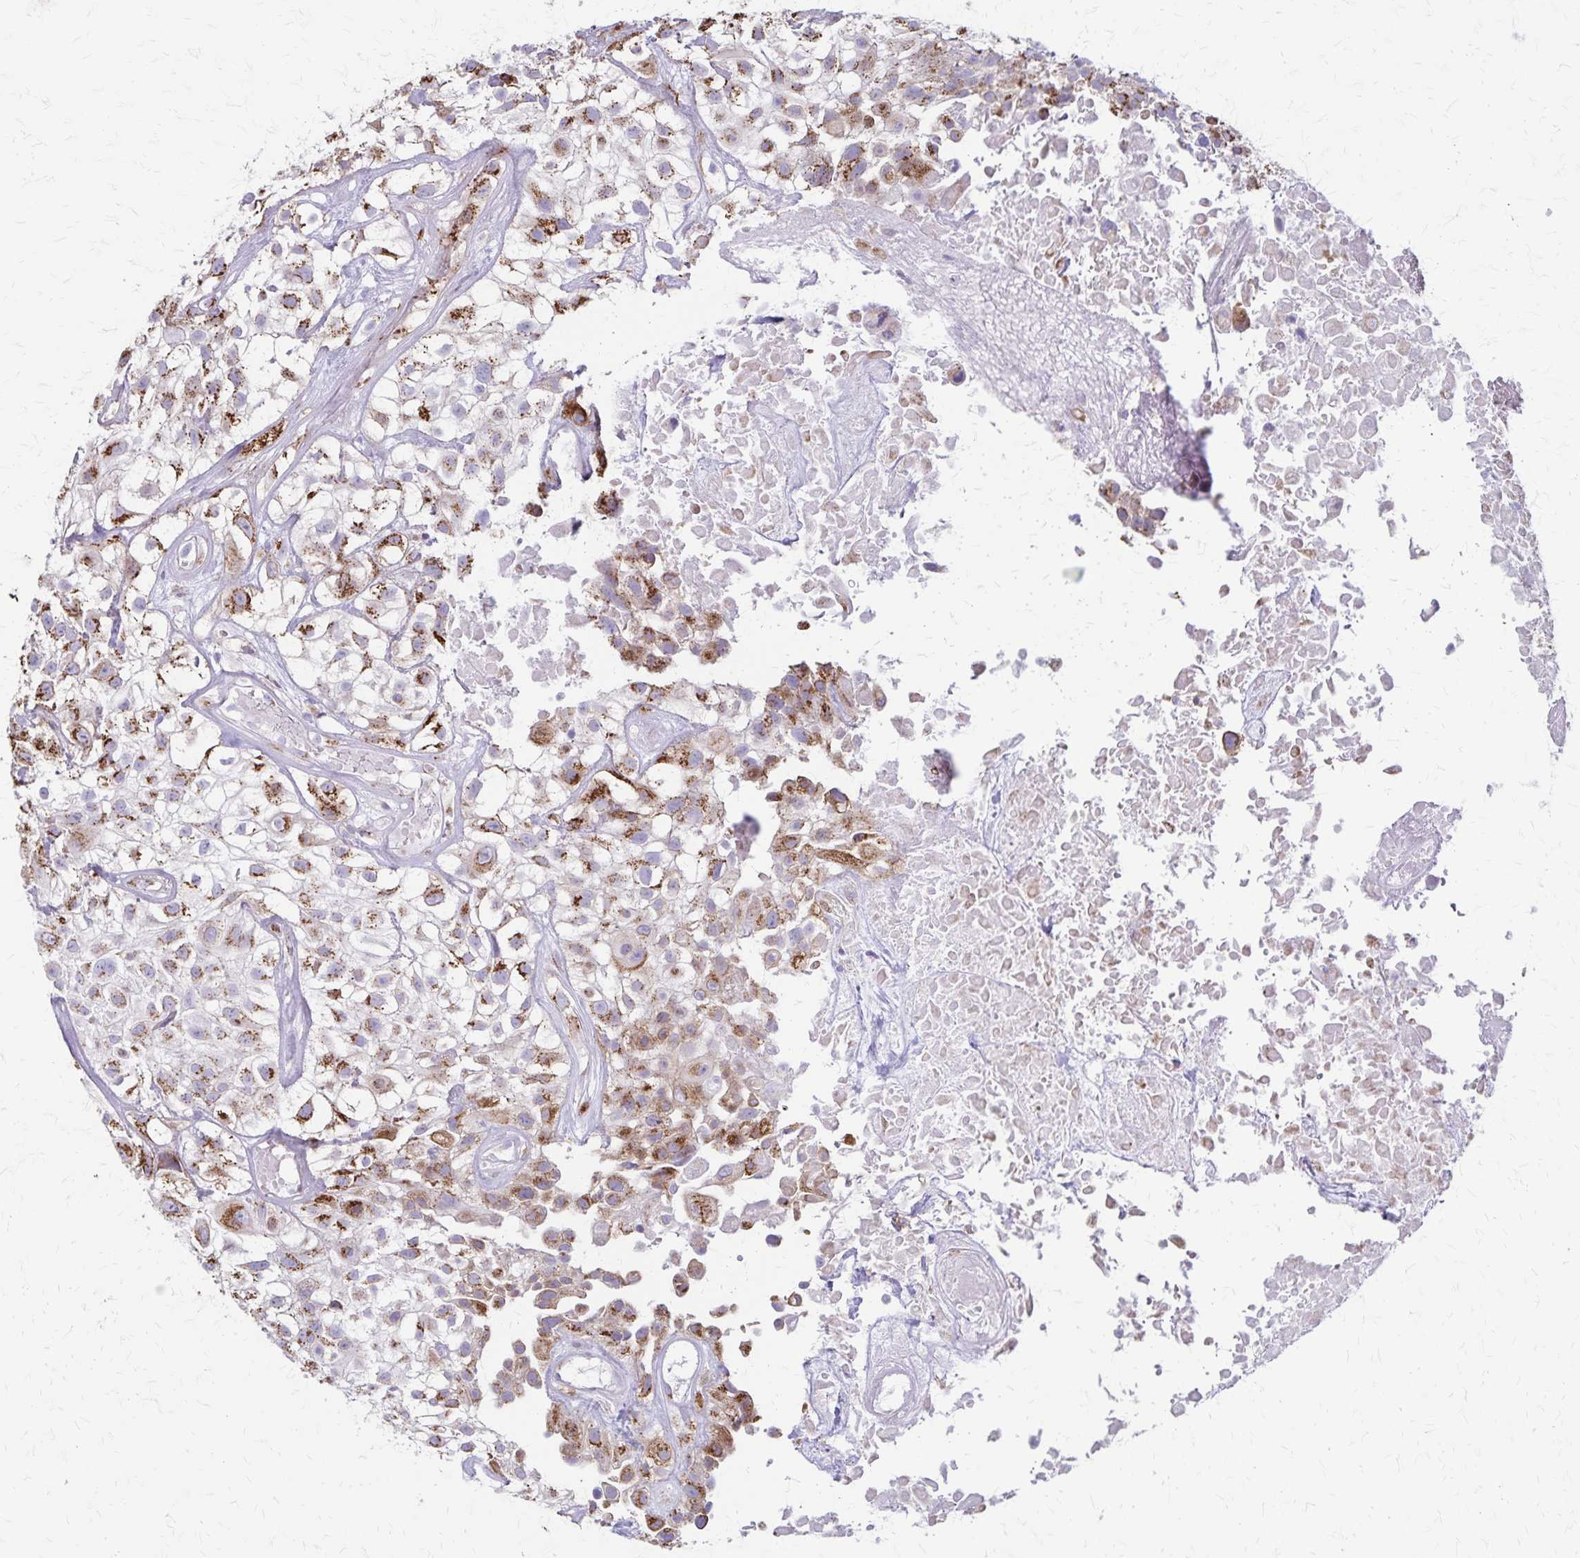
{"staining": {"intensity": "strong", "quantity": "25%-75%", "location": "cytoplasmic/membranous"}, "tissue": "urothelial cancer", "cell_type": "Tumor cells", "image_type": "cancer", "snomed": [{"axis": "morphology", "description": "Urothelial carcinoma, High grade"}, {"axis": "topography", "description": "Urinary bladder"}], "caption": "DAB (3,3'-diaminobenzidine) immunohistochemical staining of human urothelial cancer displays strong cytoplasmic/membranous protein positivity in approximately 25%-75% of tumor cells. The protein of interest is stained brown, and the nuclei are stained in blue (DAB (3,3'-diaminobenzidine) IHC with brightfield microscopy, high magnification).", "gene": "MCFD2", "patient": {"sex": "male", "age": 56}}